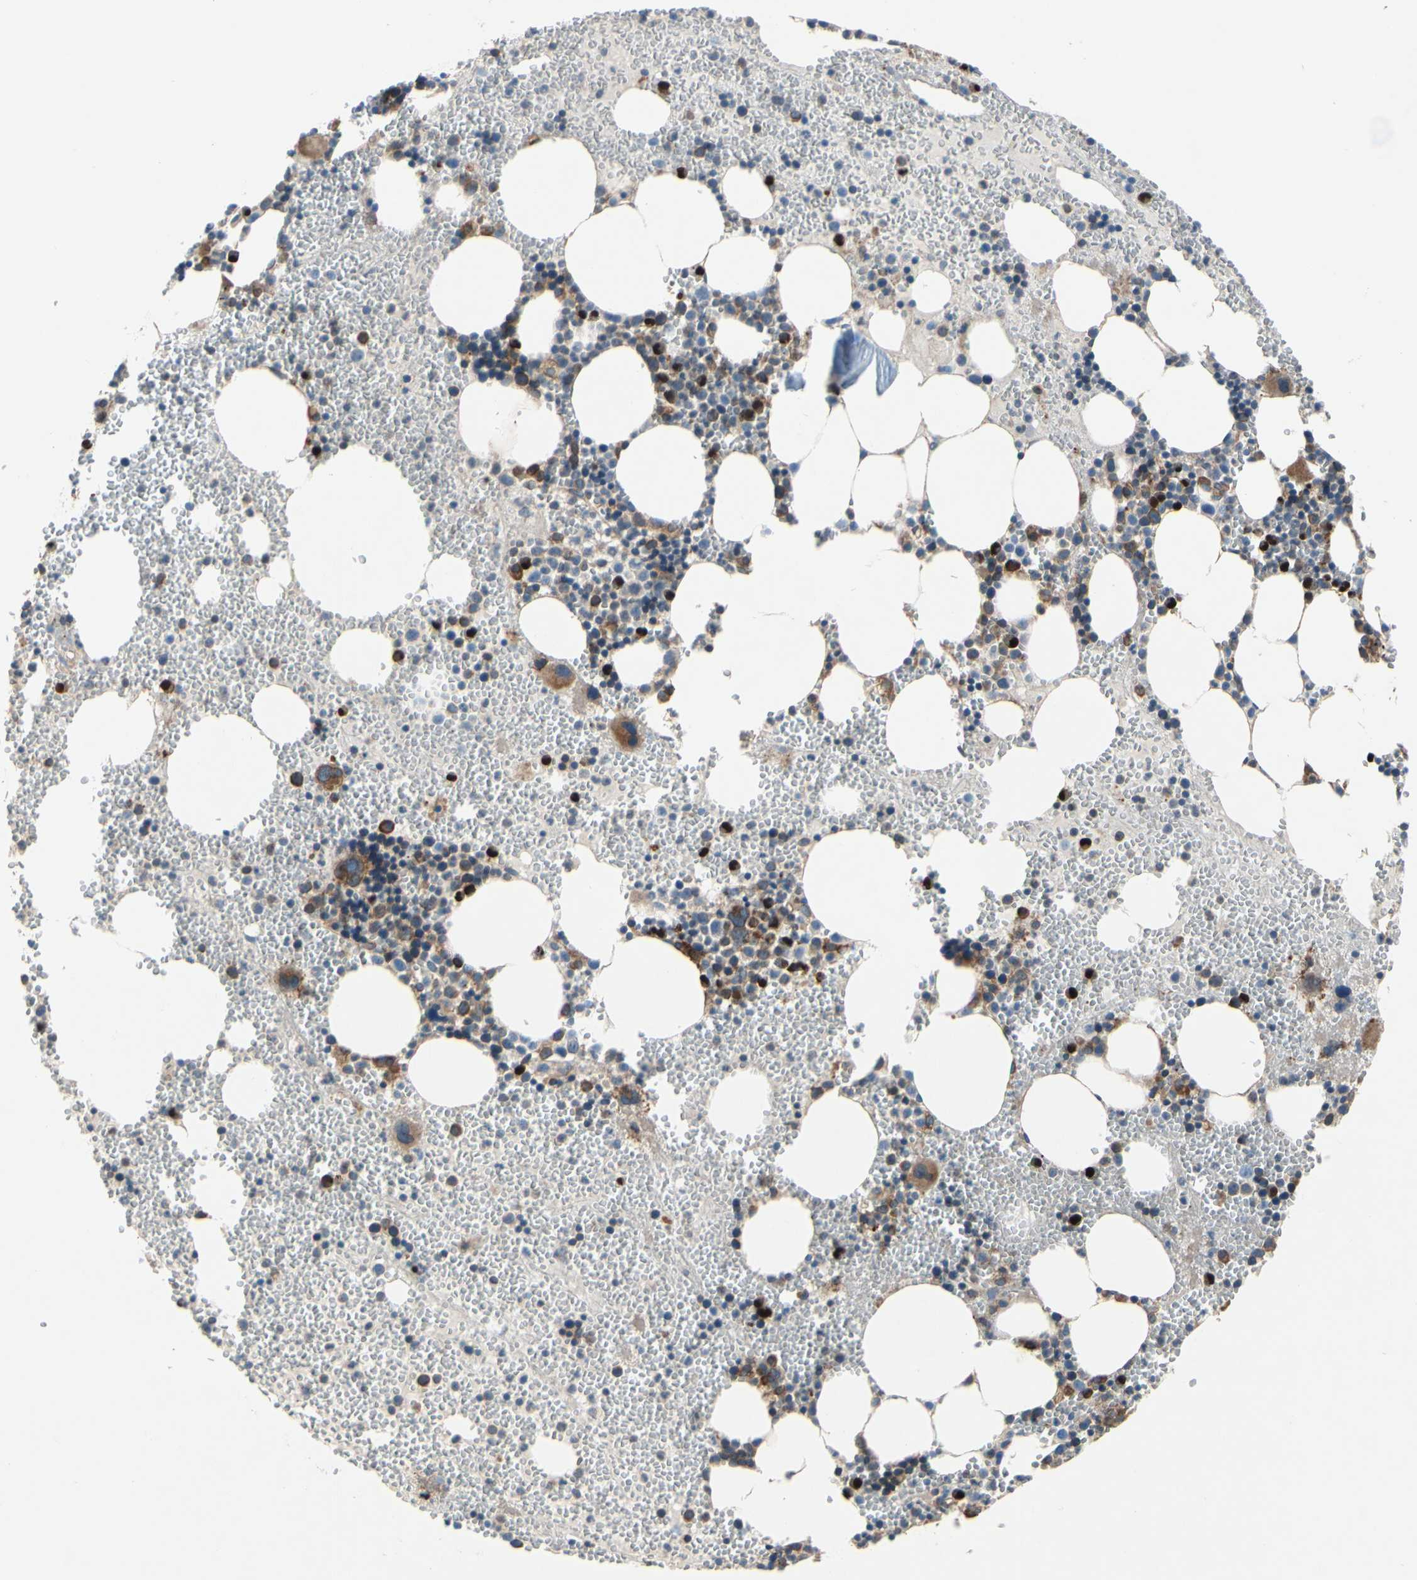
{"staining": {"intensity": "strong", "quantity": "25%-75%", "location": "cytoplasmic/membranous"}, "tissue": "bone marrow", "cell_type": "Hematopoietic cells", "image_type": "normal", "snomed": [{"axis": "morphology", "description": "Normal tissue, NOS"}, {"axis": "morphology", "description": "Inflammation, NOS"}, {"axis": "topography", "description": "Bone marrow"}], "caption": "Bone marrow stained for a protein (brown) exhibits strong cytoplasmic/membranous positive expression in about 25%-75% of hematopoietic cells.", "gene": "CLCC1", "patient": {"sex": "female", "age": 76}}